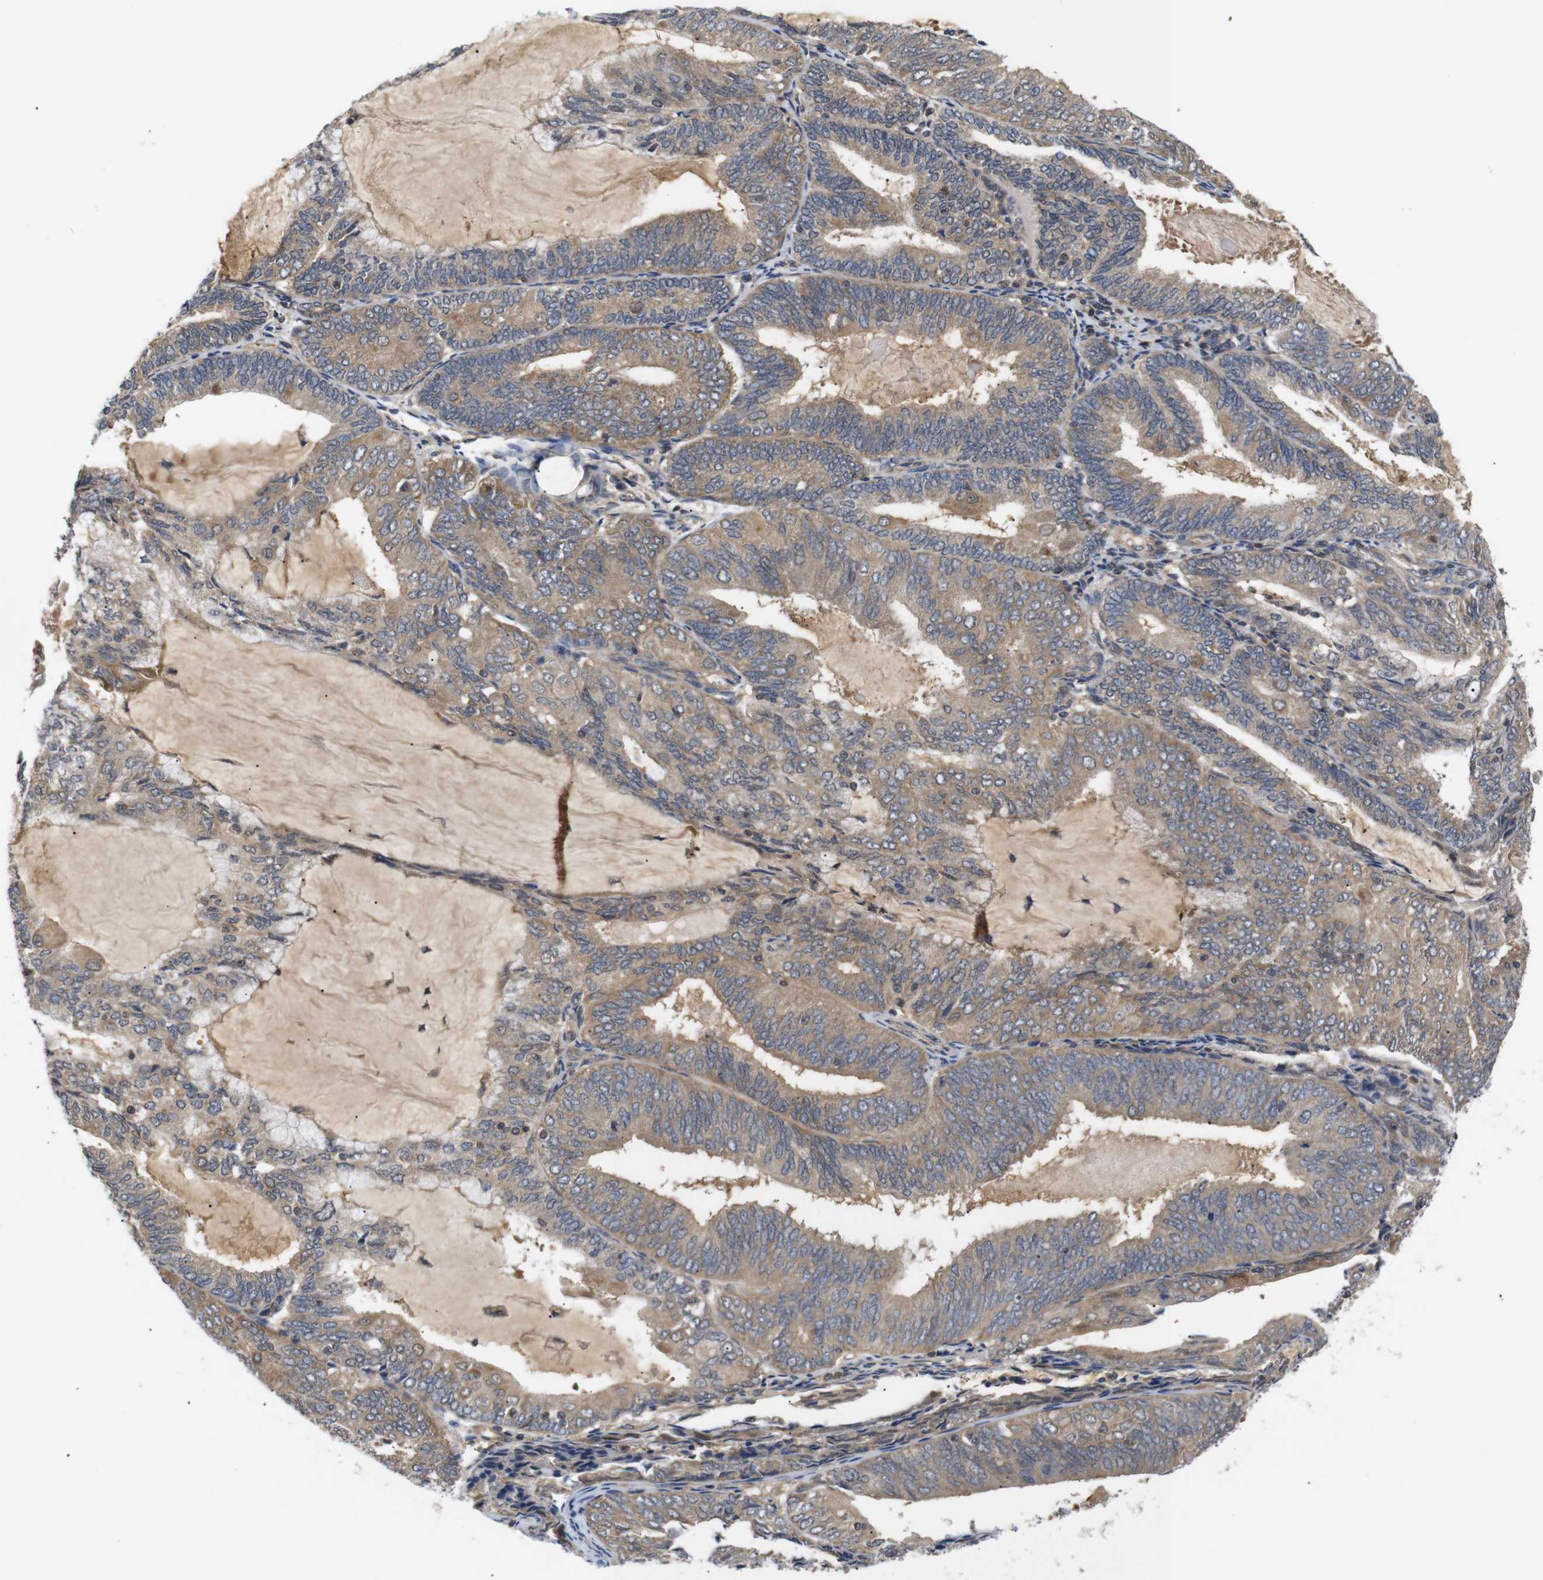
{"staining": {"intensity": "moderate", "quantity": ">75%", "location": "cytoplasmic/membranous"}, "tissue": "endometrial cancer", "cell_type": "Tumor cells", "image_type": "cancer", "snomed": [{"axis": "morphology", "description": "Adenocarcinoma, NOS"}, {"axis": "topography", "description": "Endometrium"}], "caption": "Protein staining by immunohistochemistry (IHC) shows moderate cytoplasmic/membranous positivity in approximately >75% of tumor cells in adenocarcinoma (endometrial).", "gene": "RIPK1", "patient": {"sex": "female", "age": 81}}